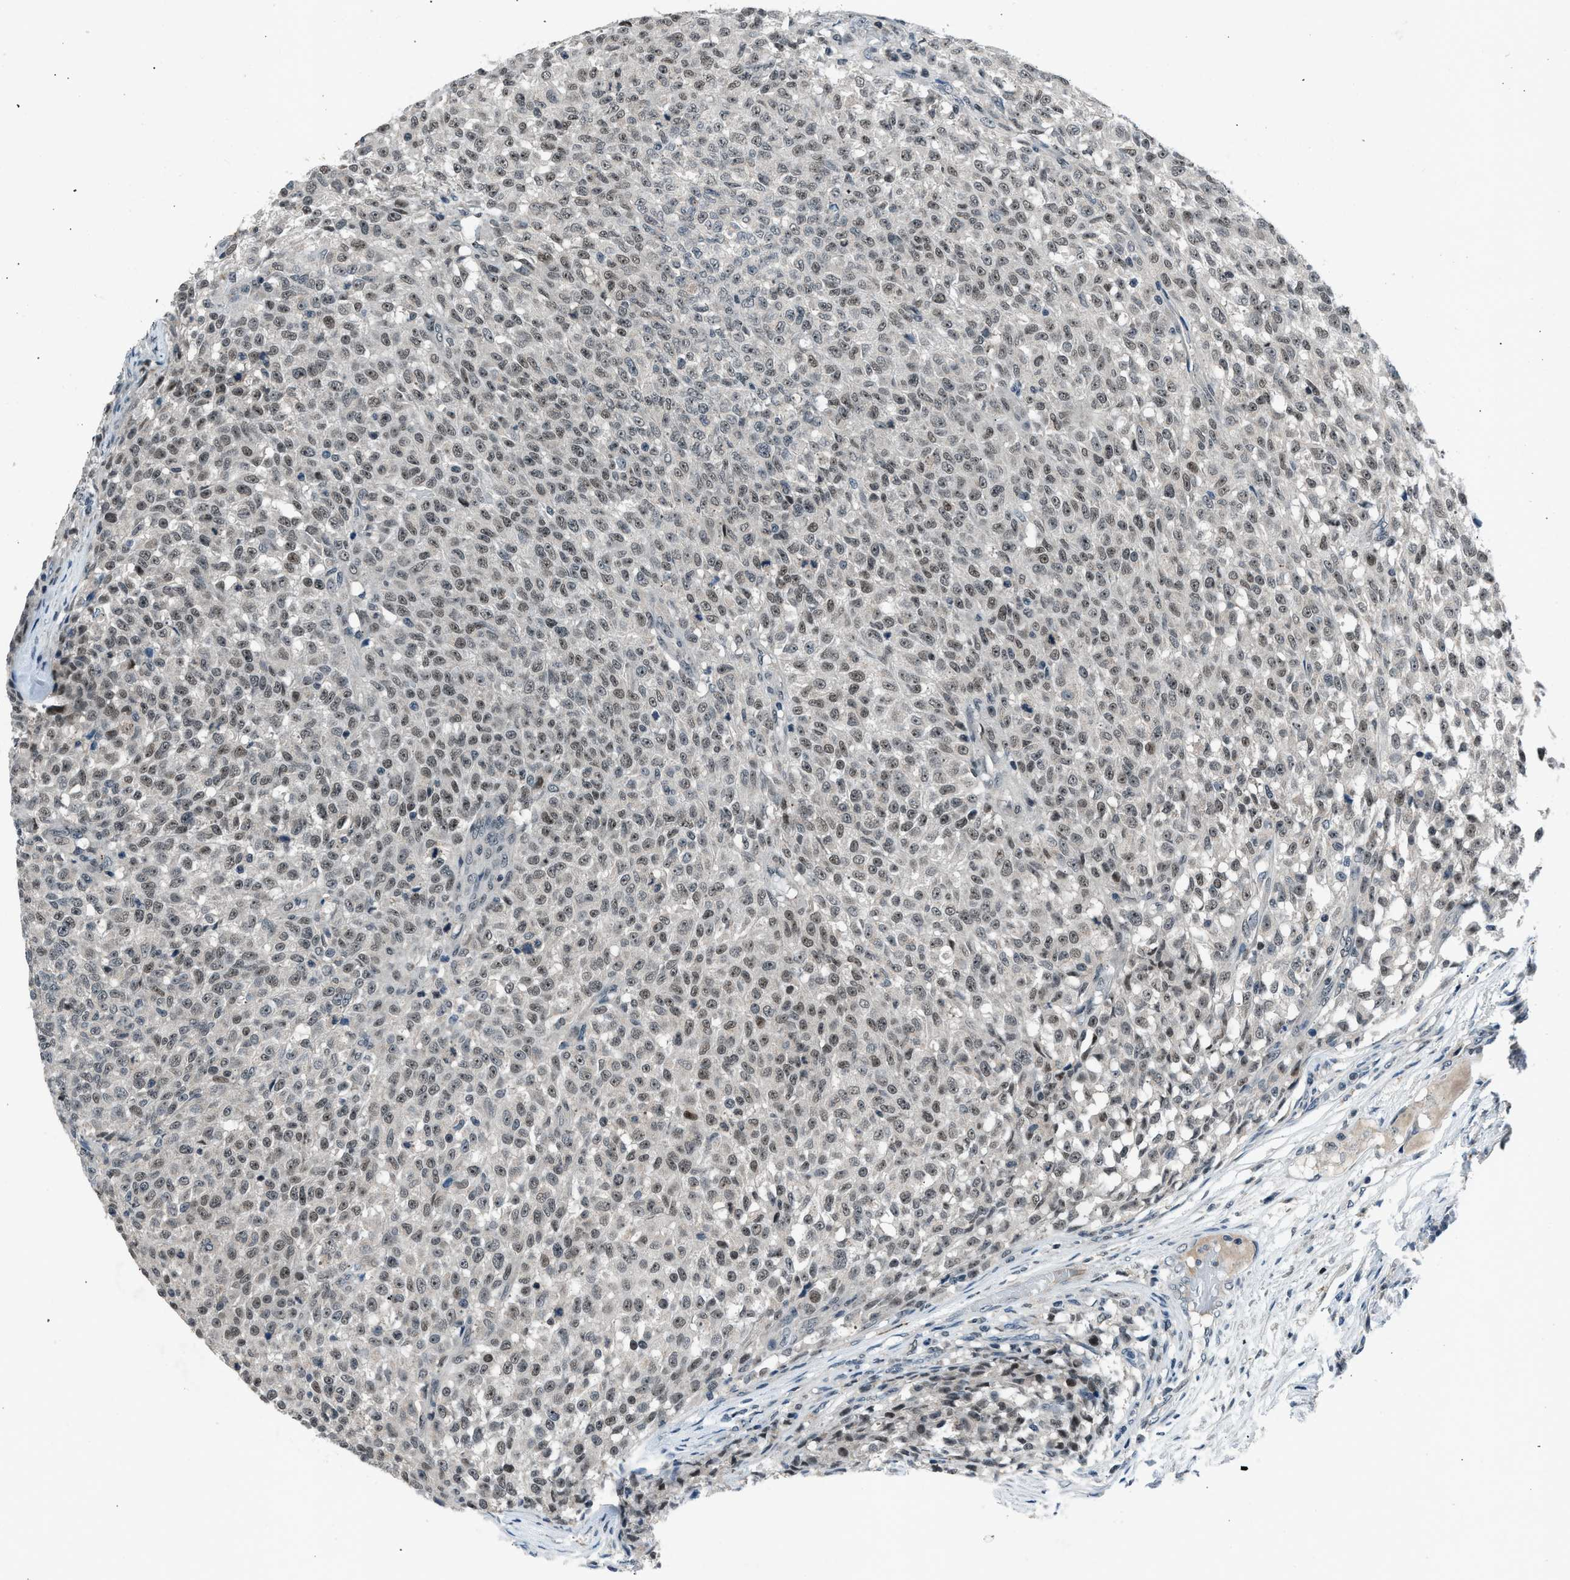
{"staining": {"intensity": "weak", "quantity": ">75%", "location": "nuclear"}, "tissue": "testis cancer", "cell_type": "Tumor cells", "image_type": "cancer", "snomed": [{"axis": "morphology", "description": "Seminoma, NOS"}, {"axis": "topography", "description": "Testis"}], "caption": "Human testis seminoma stained with a brown dye shows weak nuclear positive expression in approximately >75% of tumor cells.", "gene": "ADCY1", "patient": {"sex": "male", "age": 59}}